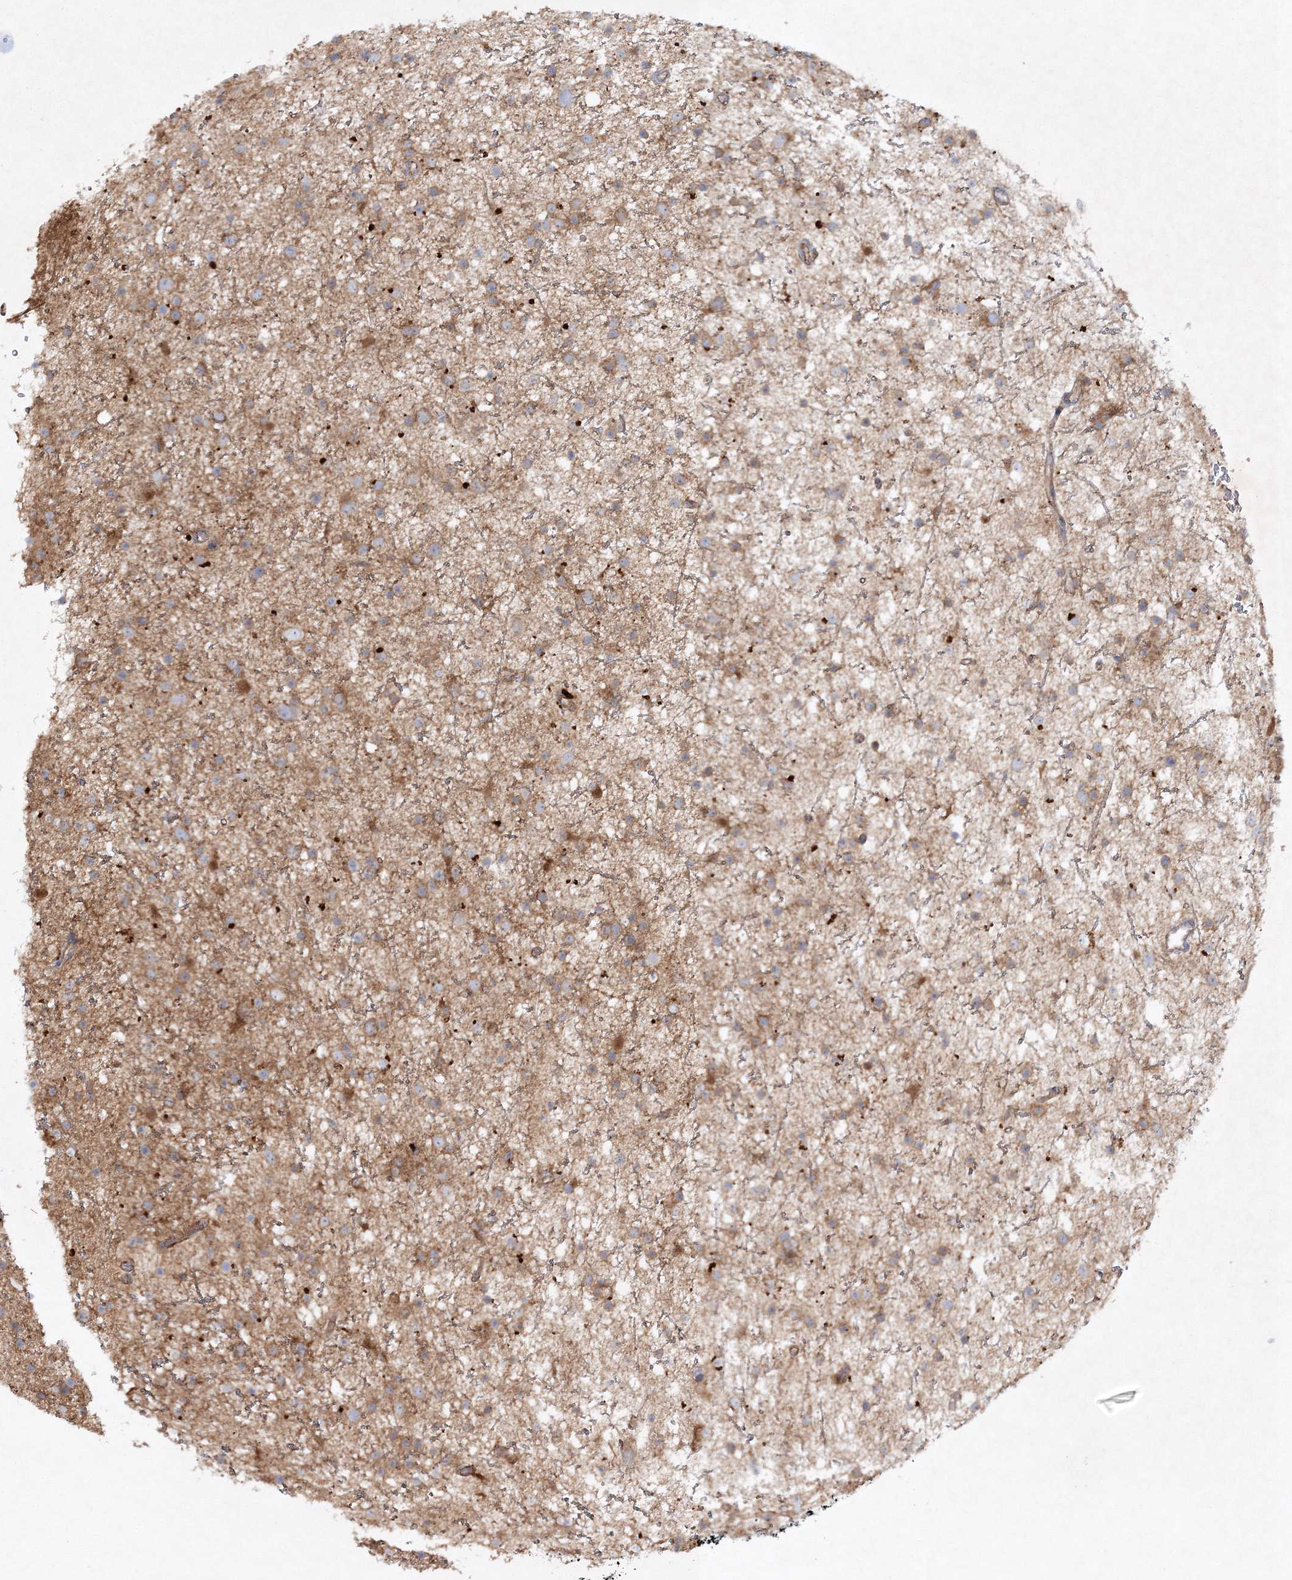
{"staining": {"intensity": "moderate", "quantity": ">75%", "location": "cytoplasmic/membranous"}, "tissue": "glioma", "cell_type": "Tumor cells", "image_type": "cancer", "snomed": [{"axis": "morphology", "description": "Glioma, malignant, Low grade"}, {"axis": "topography", "description": "Cerebral cortex"}], "caption": "Glioma stained with a brown dye shows moderate cytoplasmic/membranous positive positivity in approximately >75% of tumor cells.", "gene": "WDR37", "patient": {"sex": "female", "age": 39}}